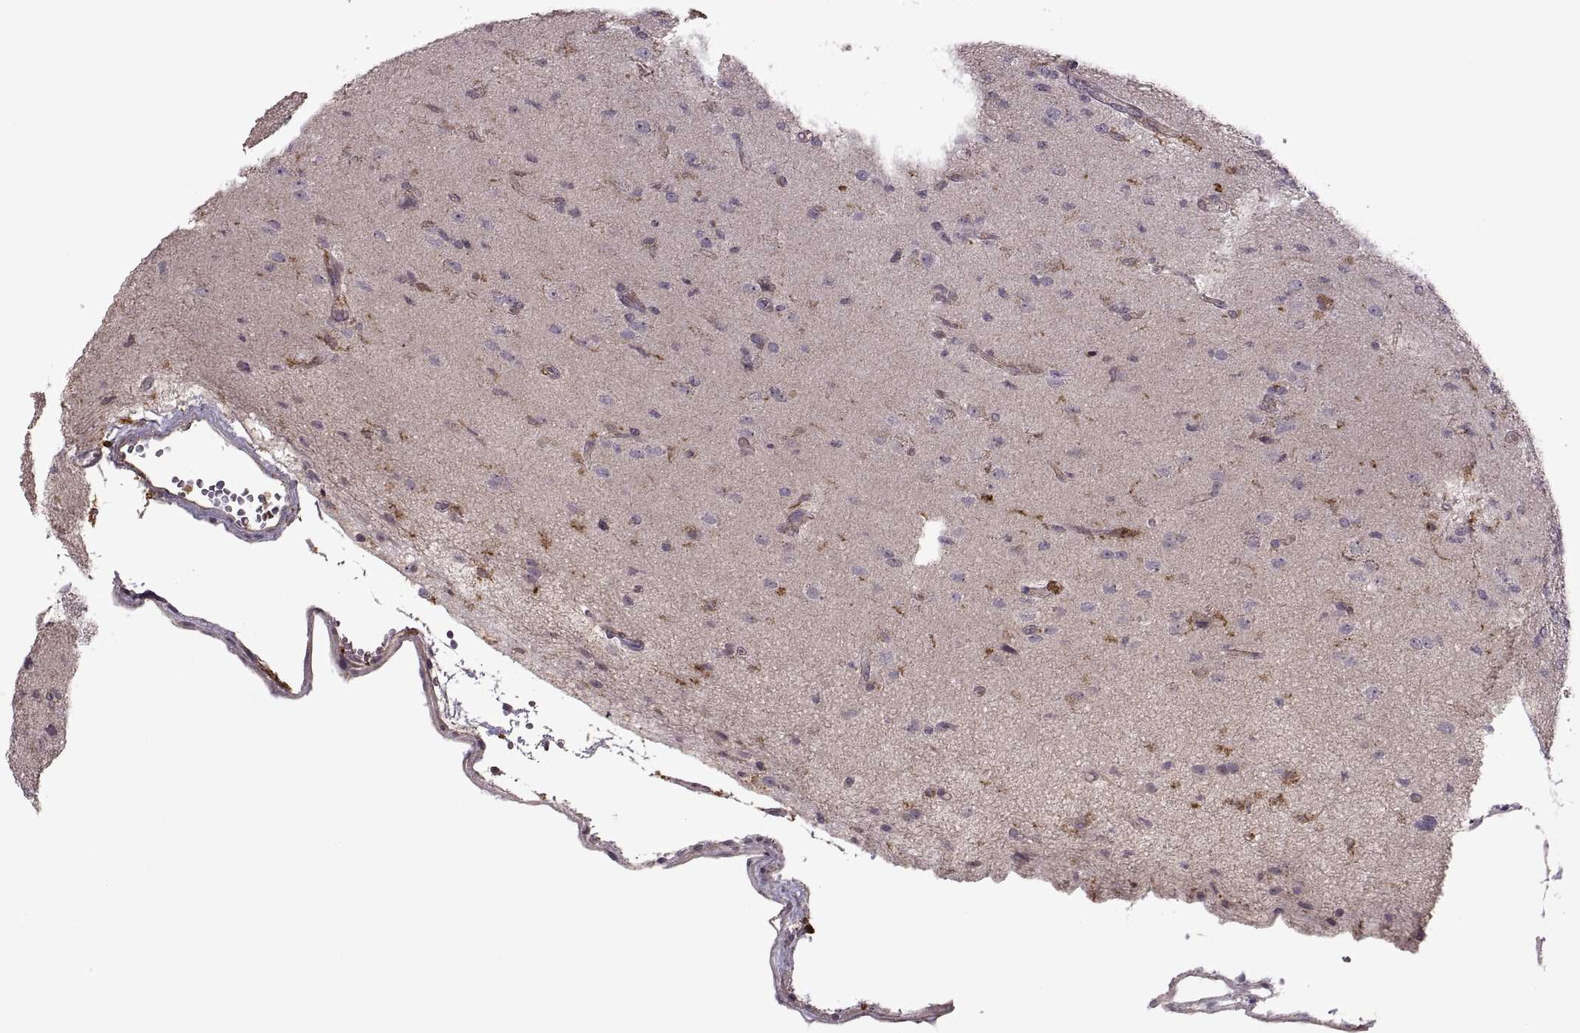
{"staining": {"intensity": "negative", "quantity": "none", "location": "none"}, "tissue": "glioma", "cell_type": "Tumor cells", "image_type": "cancer", "snomed": [{"axis": "morphology", "description": "Glioma, malignant, High grade"}, {"axis": "topography", "description": "Brain"}], "caption": "Malignant glioma (high-grade) stained for a protein using immunohistochemistry (IHC) demonstrates no expression tumor cells.", "gene": "PIERCE1", "patient": {"sex": "male", "age": 56}}